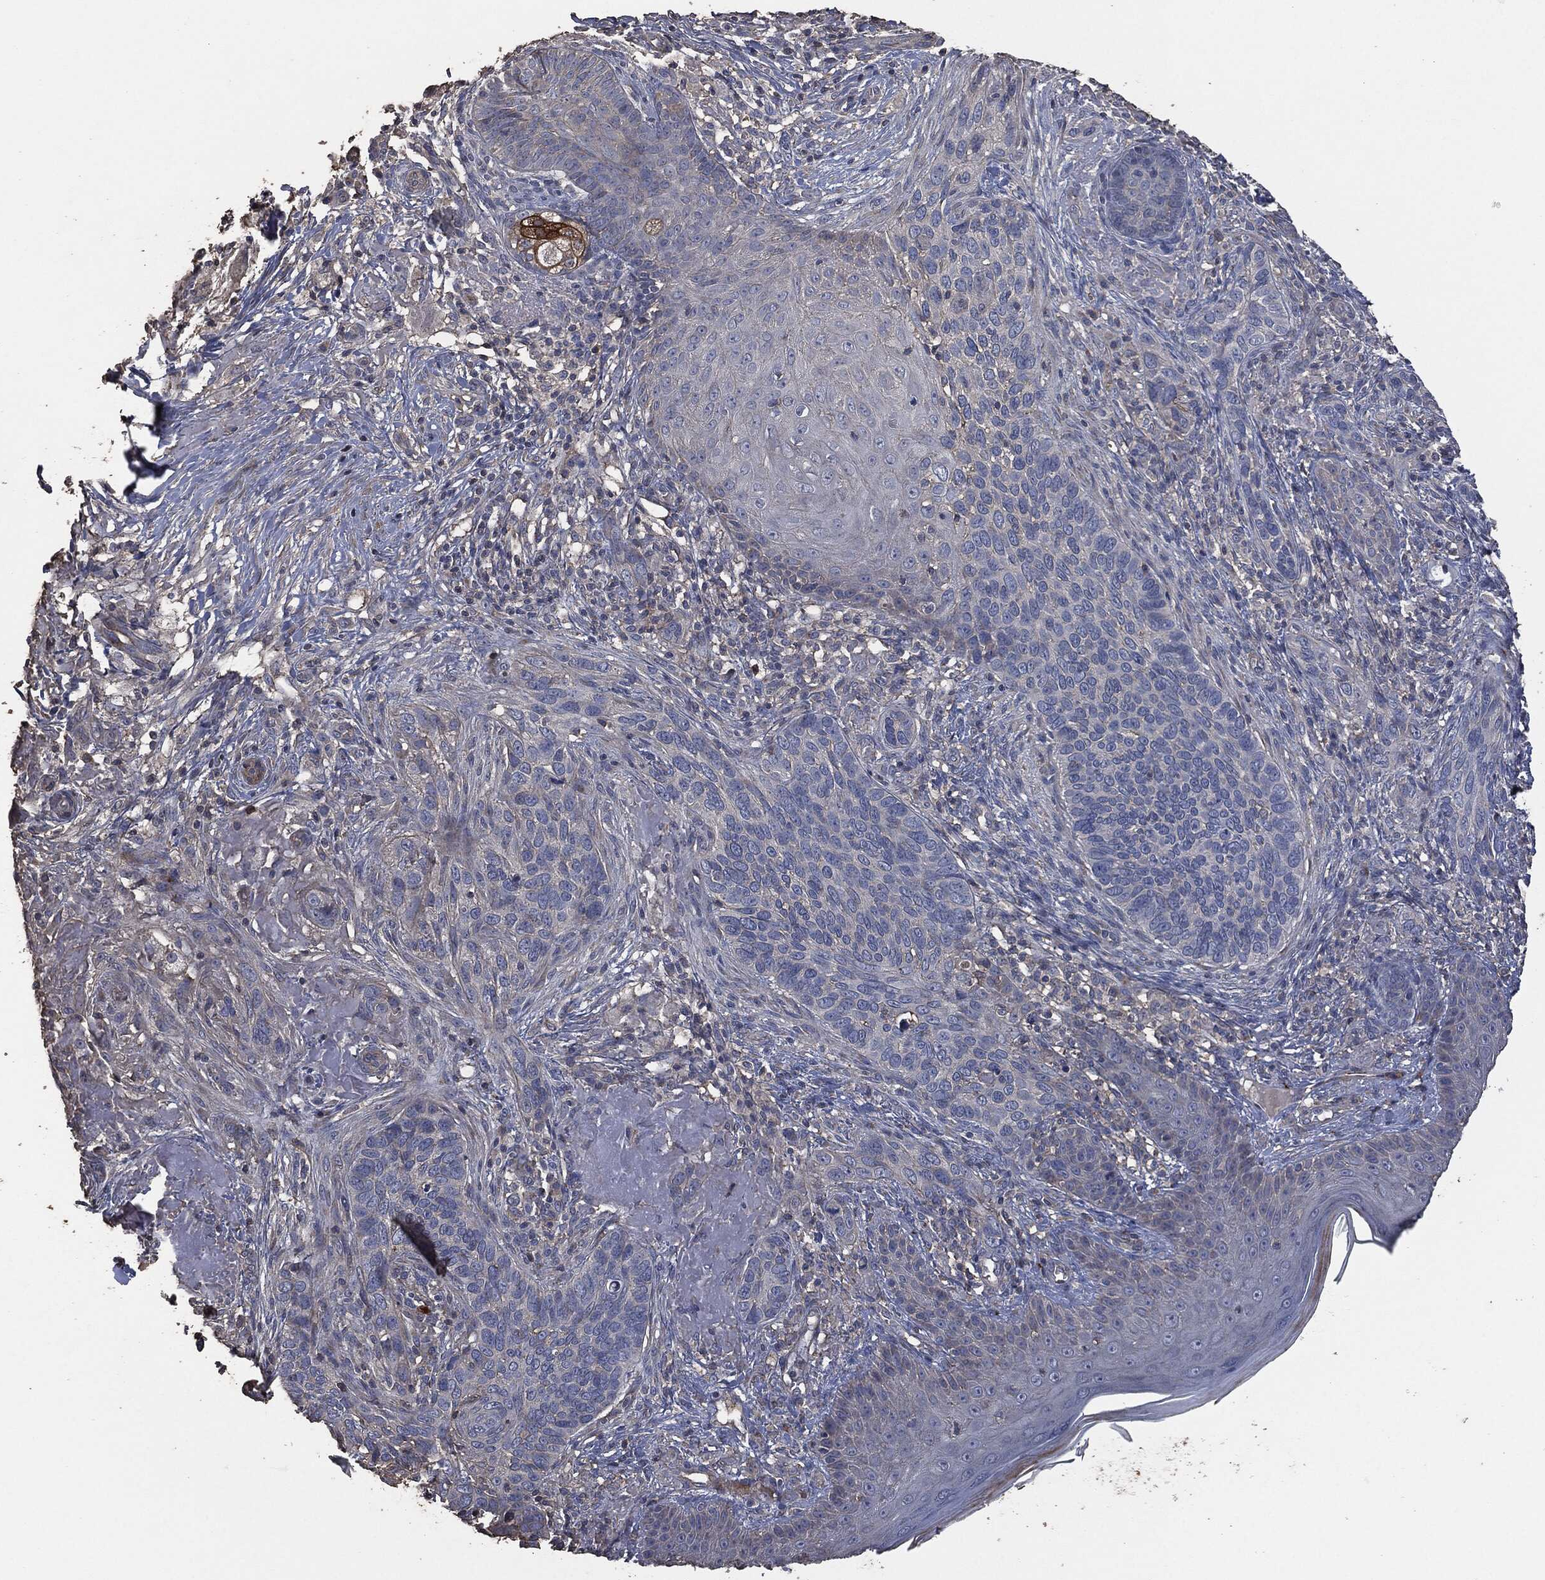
{"staining": {"intensity": "negative", "quantity": "none", "location": "none"}, "tissue": "skin cancer", "cell_type": "Tumor cells", "image_type": "cancer", "snomed": [{"axis": "morphology", "description": "Basal cell carcinoma"}, {"axis": "topography", "description": "Skin"}], "caption": "Tumor cells are negative for brown protein staining in skin basal cell carcinoma.", "gene": "MSLN", "patient": {"sex": "male", "age": 91}}